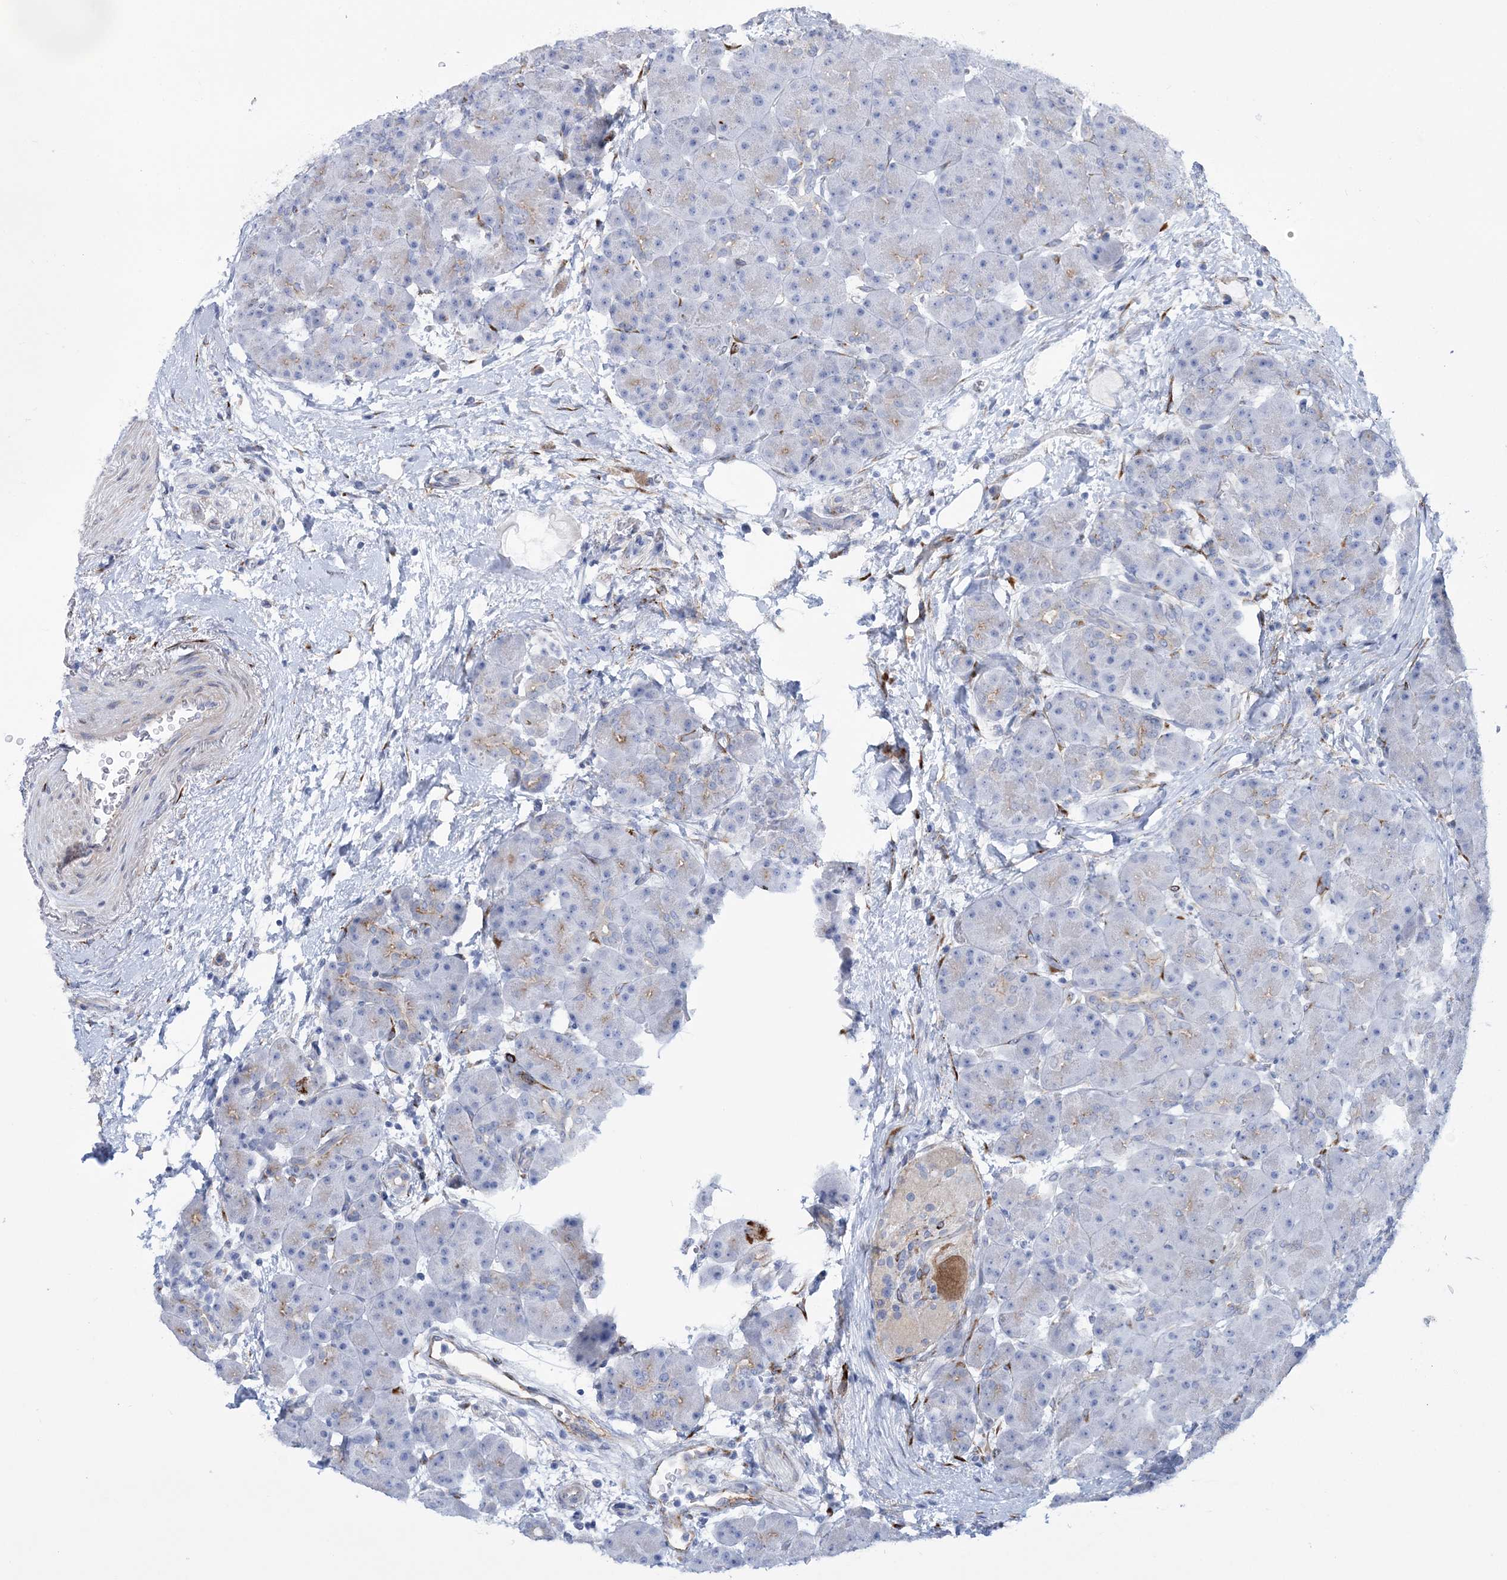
{"staining": {"intensity": "weak", "quantity": "<25%", "location": "cytoplasmic/membranous"}, "tissue": "pancreas", "cell_type": "Exocrine glandular cells", "image_type": "normal", "snomed": [{"axis": "morphology", "description": "Normal tissue, NOS"}, {"axis": "topography", "description": "Pancreas"}], "caption": "Protein analysis of benign pancreas displays no significant positivity in exocrine glandular cells.", "gene": "RAB11FIP5", "patient": {"sex": "male", "age": 66}}